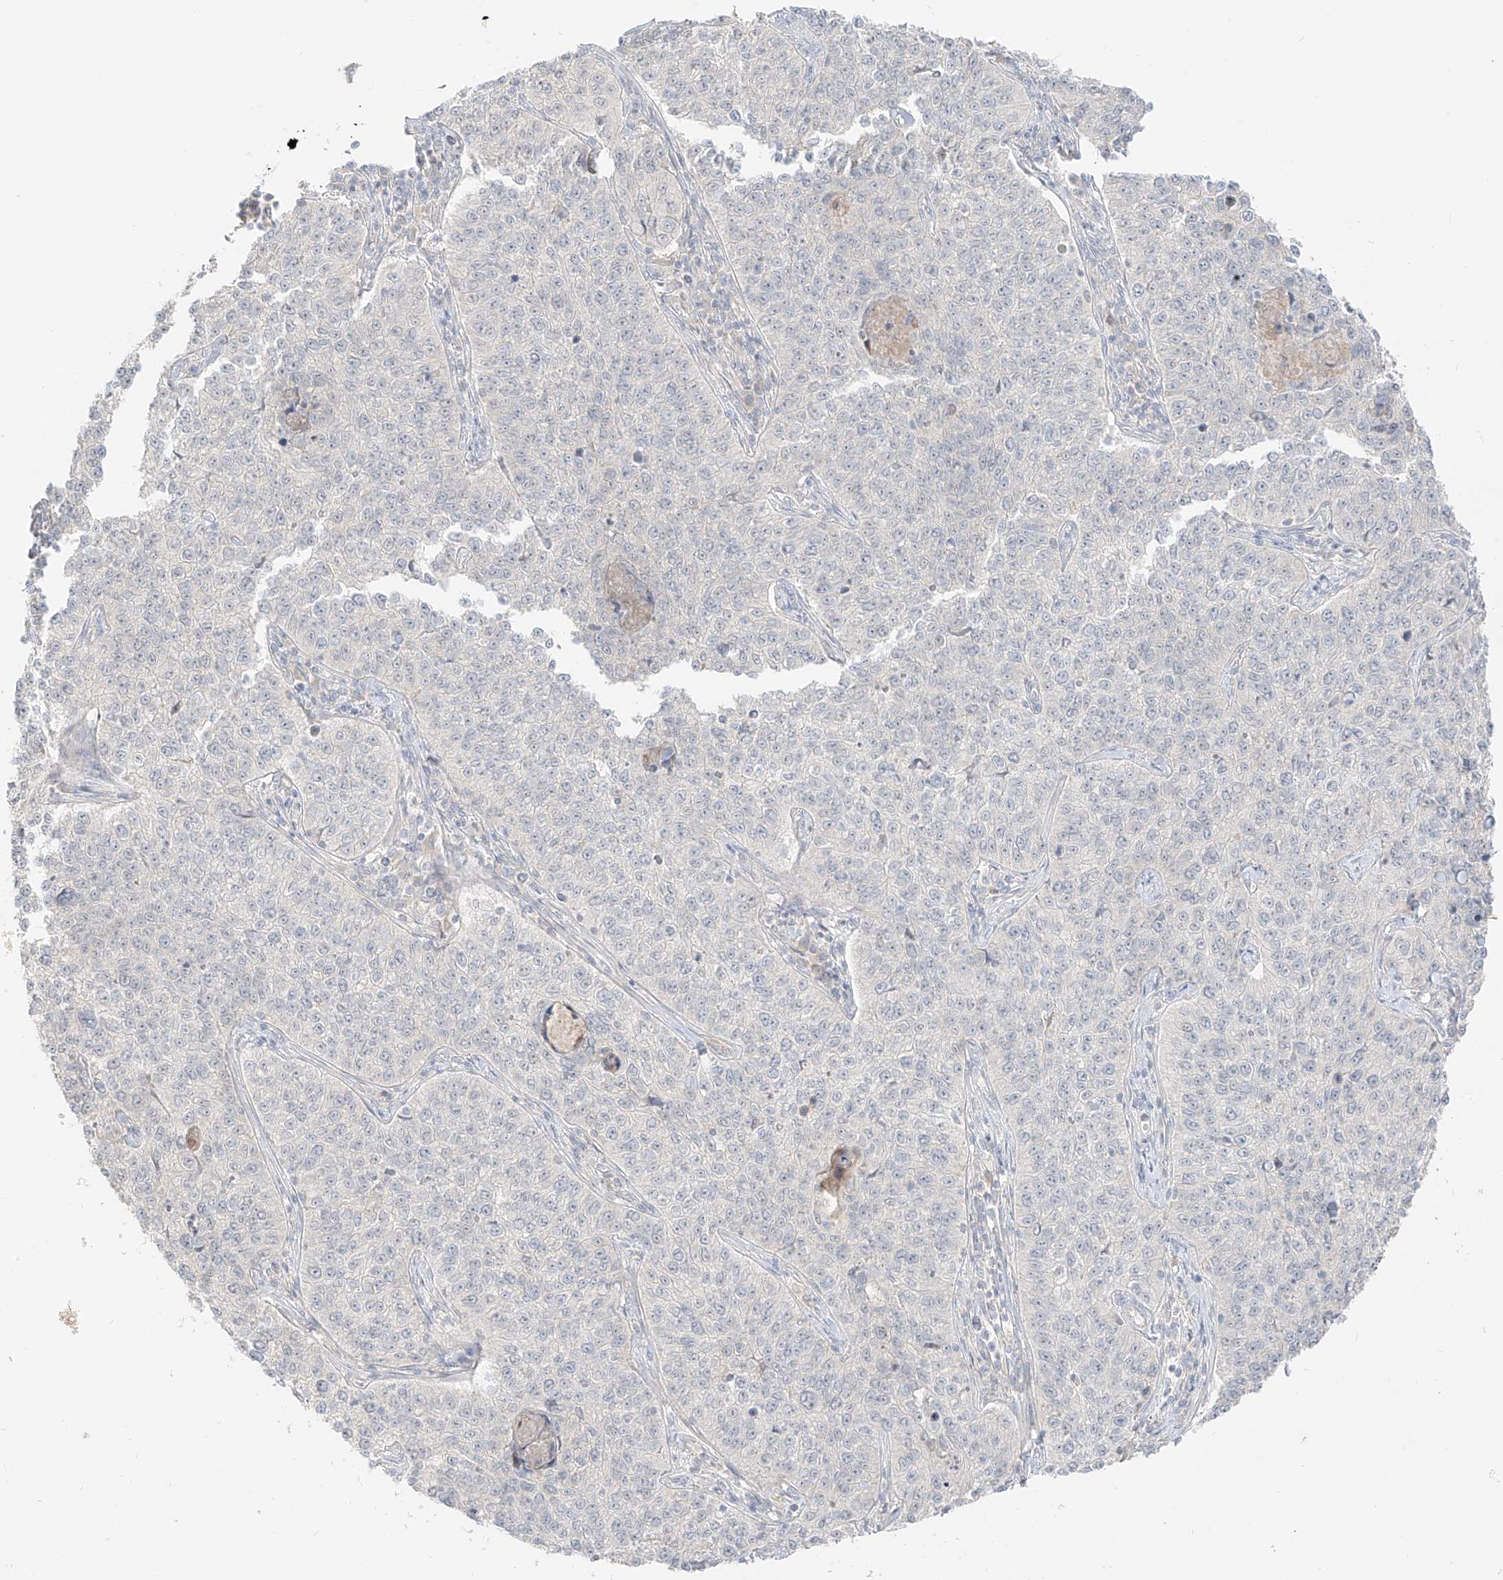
{"staining": {"intensity": "negative", "quantity": "none", "location": "none"}, "tissue": "cervical cancer", "cell_type": "Tumor cells", "image_type": "cancer", "snomed": [{"axis": "morphology", "description": "Squamous cell carcinoma, NOS"}, {"axis": "topography", "description": "Cervix"}], "caption": "Immunohistochemical staining of human squamous cell carcinoma (cervical) demonstrates no significant positivity in tumor cells.", "gene": "LIPT1", "patient": {"sex": "female", "age": 35}}